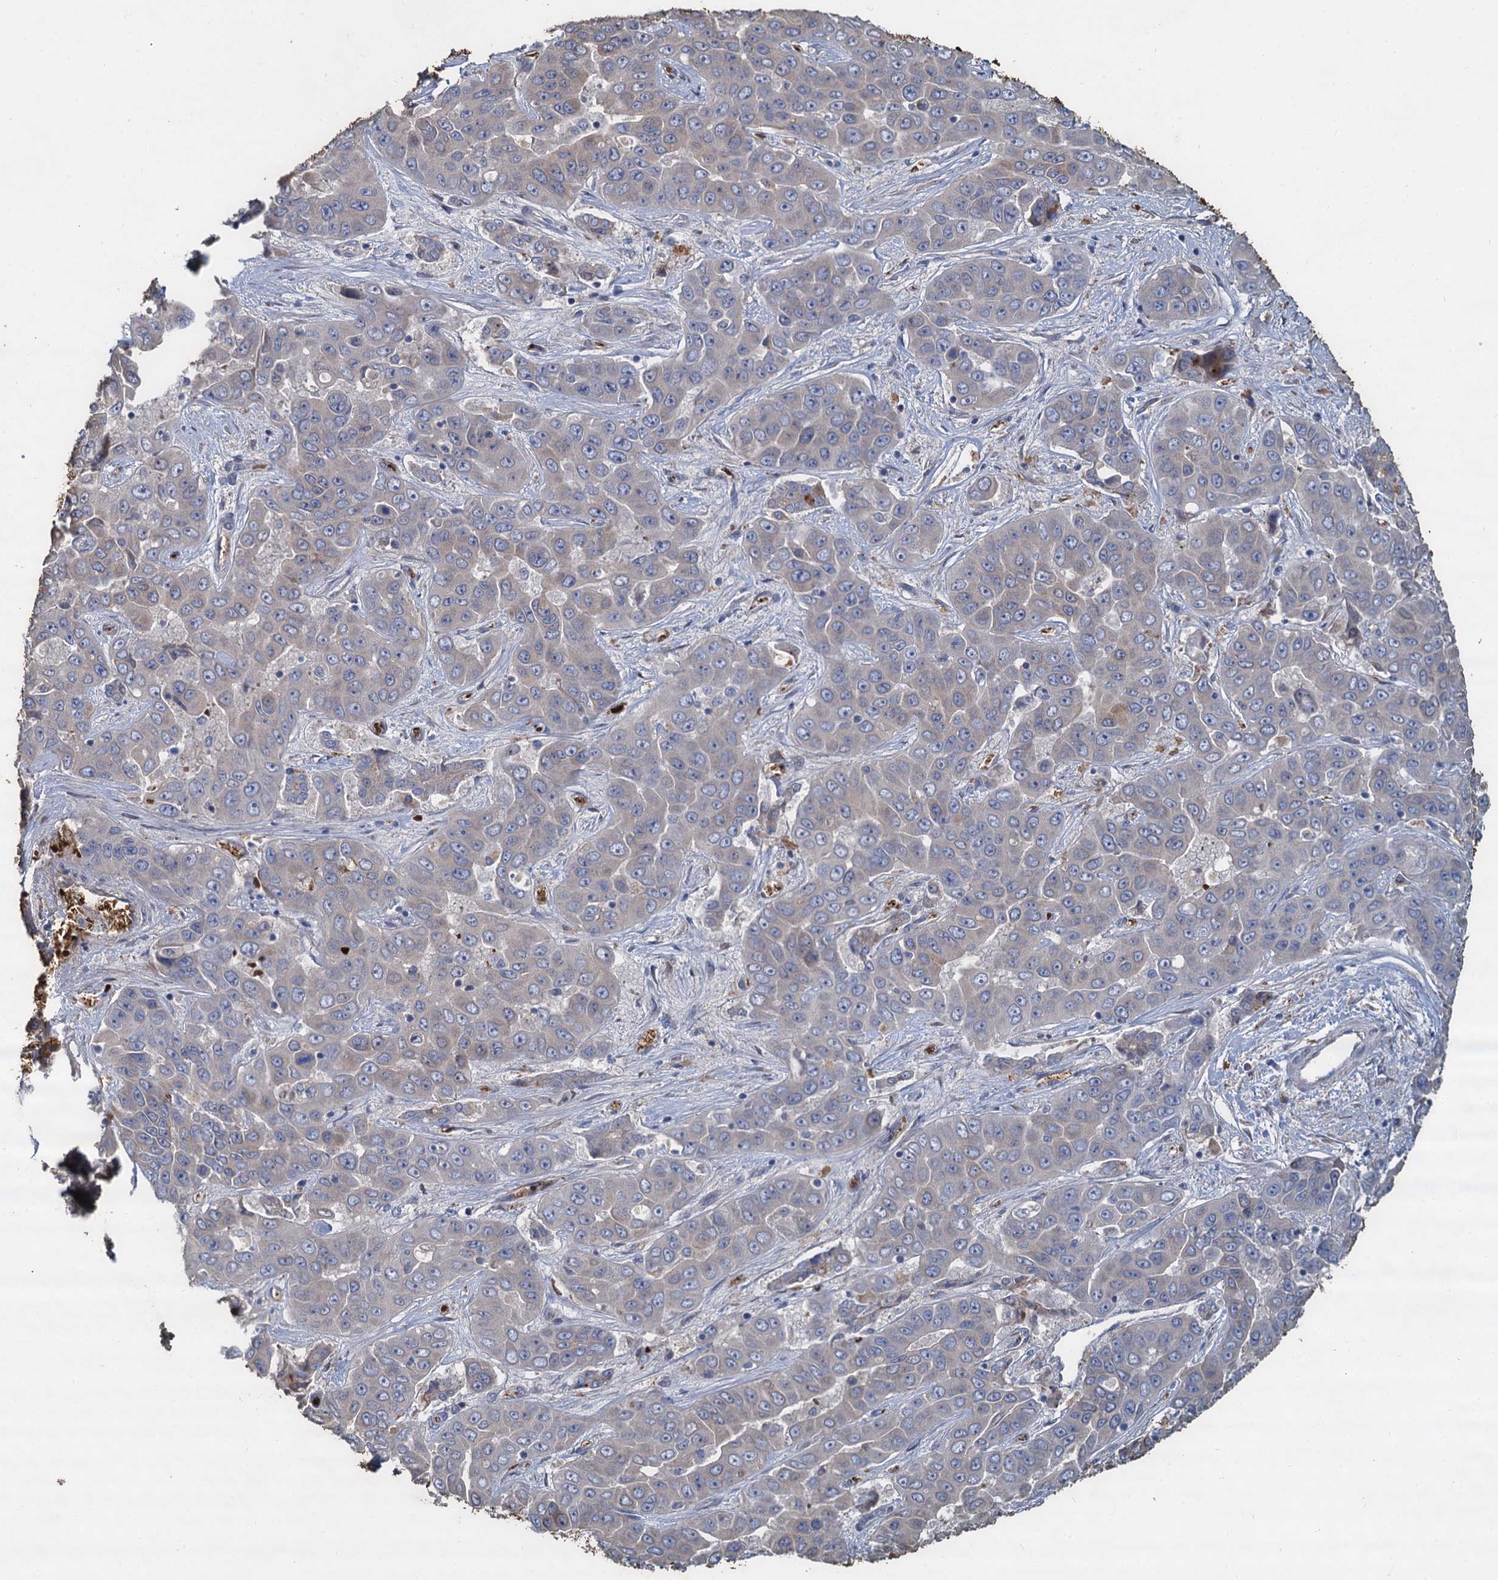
{"staining": {"intensity": "negative", "quantity": "none", "location": "none"}, "tissue": "liver cancer", "cell_type": "Tumor cells", "image_type": "cancer", "snomed": [{"axis": "morphology", "description": "Cholangiocarcinoma"}, {"axis": "topography", "description": "Liver"}], "caption": "Histopathology image shows no significant protein expression in tumor cells of liver cancer. The staining was performed using DAB to visualize the protein expression in brown, while the nuclei were stained in blue with hematoxylin (Magnification: 20x).", "gene": "TCTN2", "patient": {"sex": "female", "age": 52}}